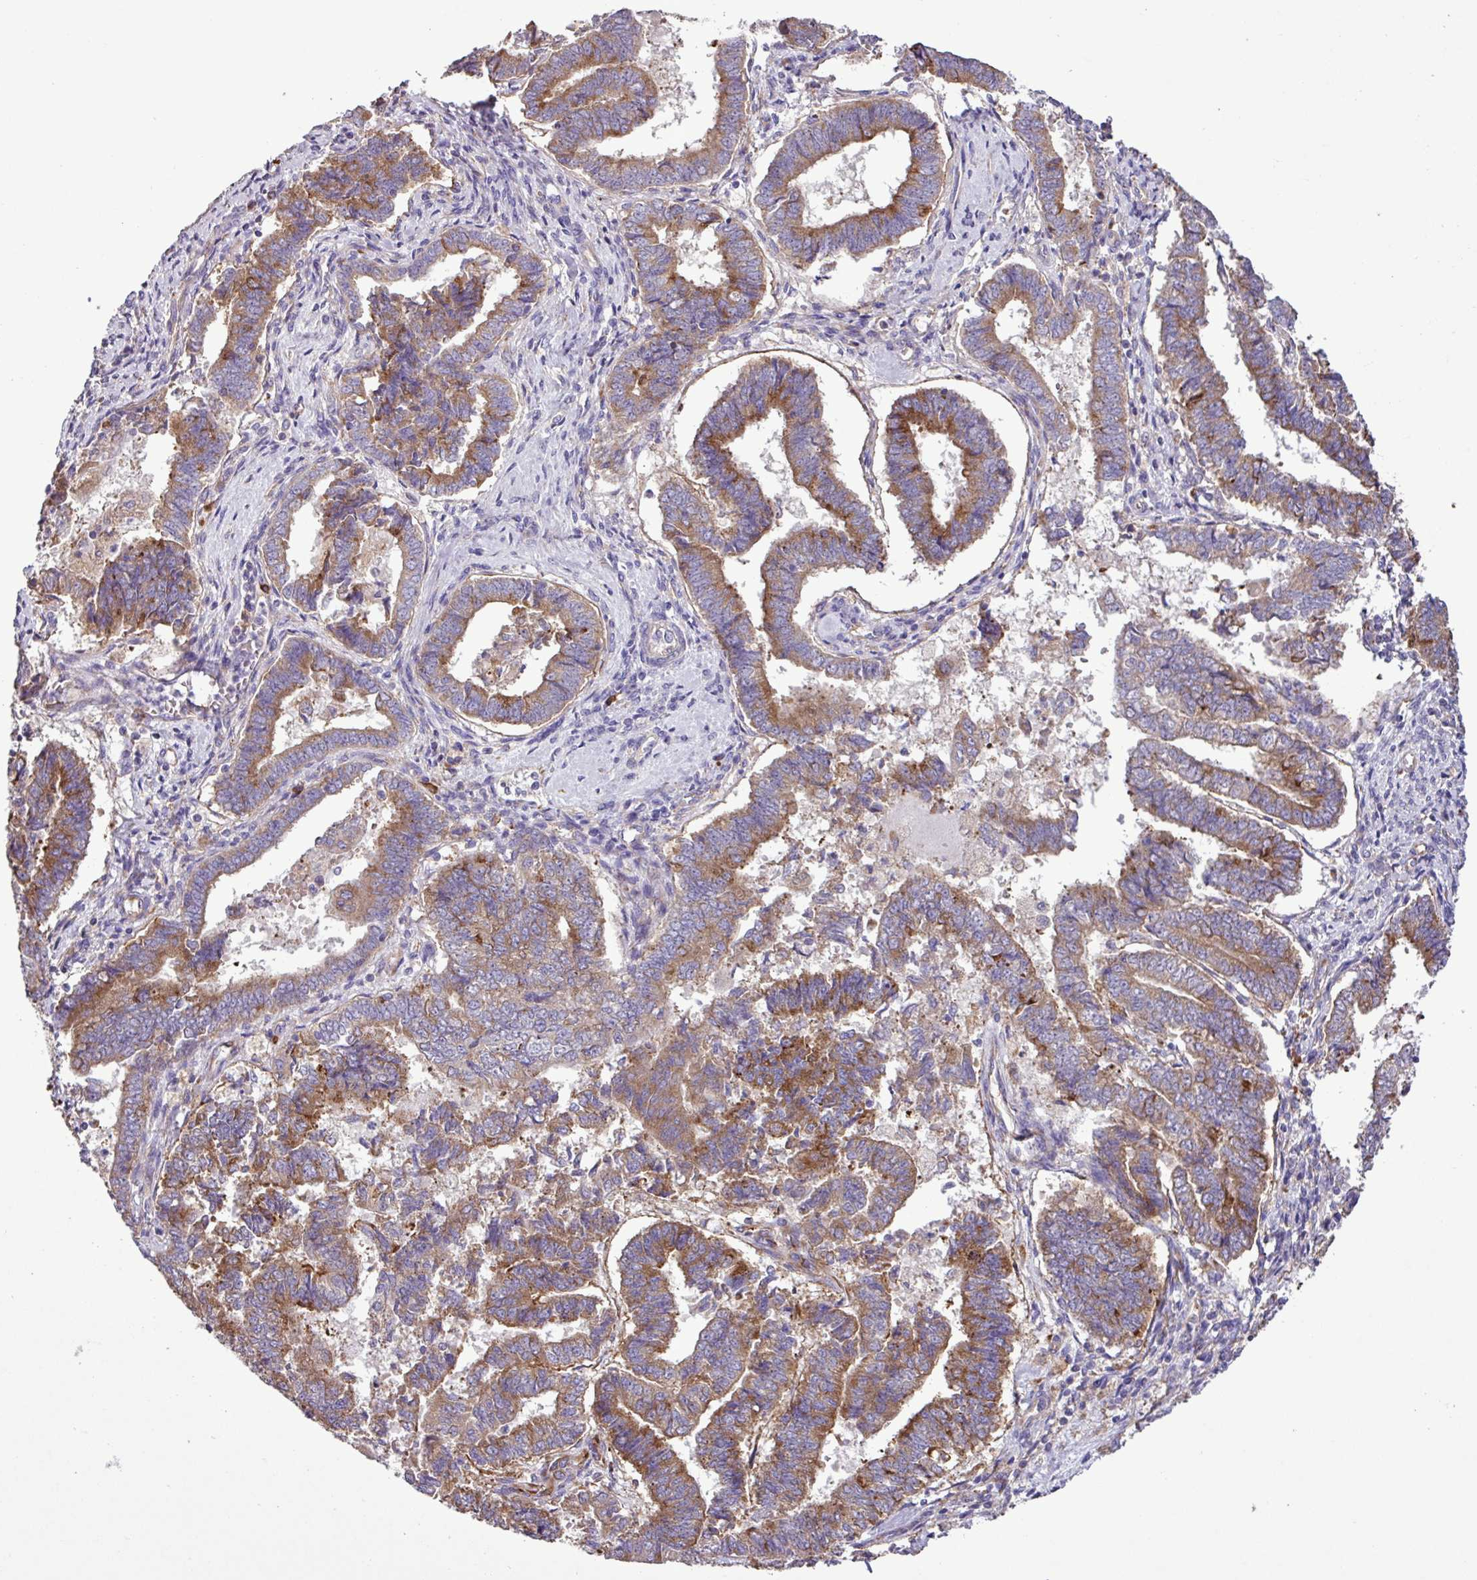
{"staining": {"intensity": "moderate", "quantity": ">75%", "location": "cytoplasmic/membranous"}, "tissue": "endometrial cancer", "cell_type": "Tumor cells", "image_type": "cancer", "snomed": [{"axis": "morphology", "description": "Adenocarcinoma, NOS"}, {"axis": "topography", "description": "Endometrium"}], "caption": "Immunohistochemical staining of human endometrial cancer (adenocarcinoma) demonstrates medium levels of moderate cytoplasmic/membranous expression in about >75% of tumor cells.", "gene": "RPL13", "patient": {"sex": "female", "age": 72}}